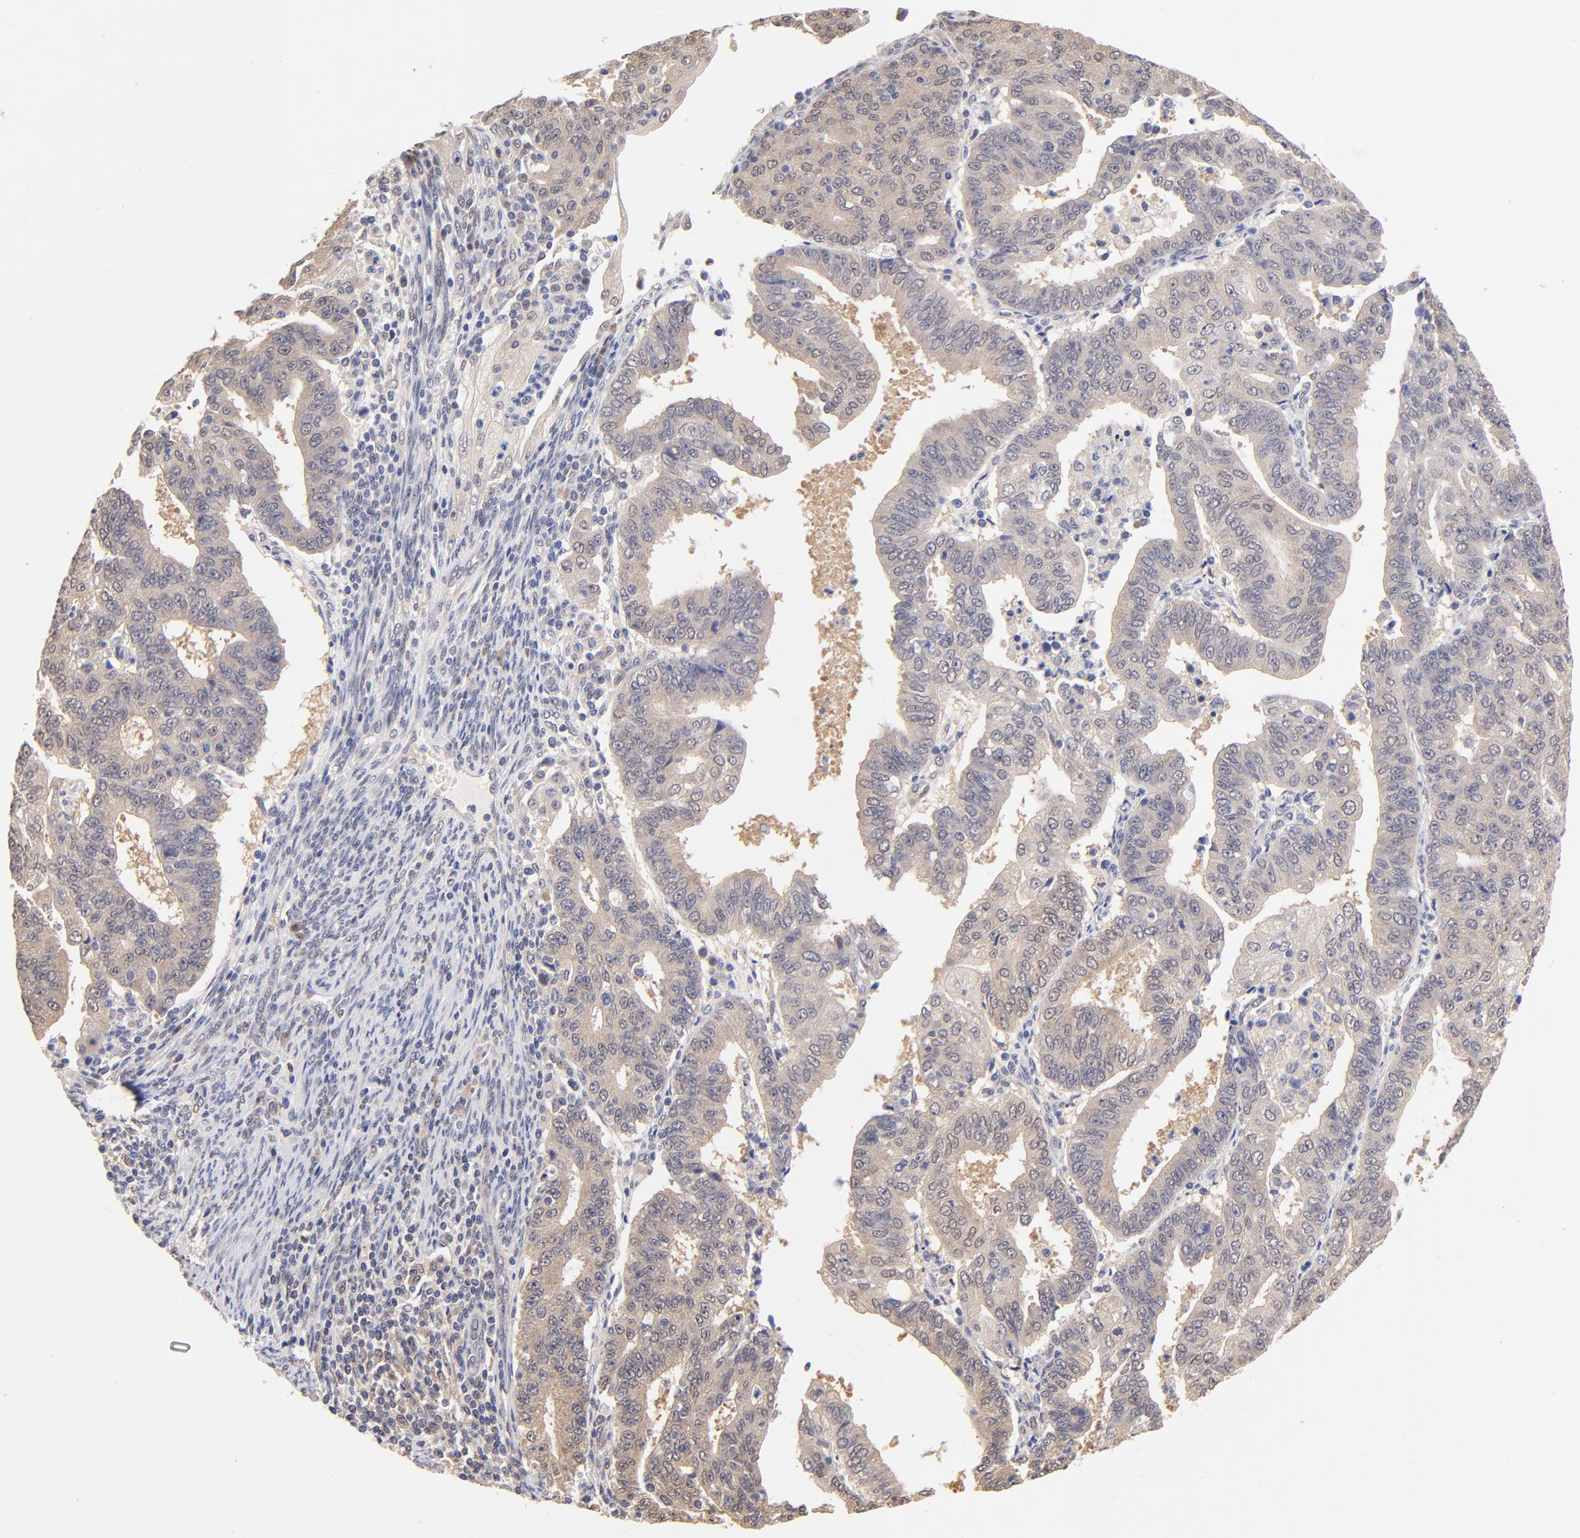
{"staining": {"intensity": "moderate", "quantity": ">75%", "location": "cytoplasmic/membranous"}, "tissue": "endometrial cancer", "cell_type": "Tumor cells", "image_type": "cancer", "snomed": [{"axis": "morphology", "description": "Adenocarcinoma, NOS"}, {"axis": "topography", "description": "Endometrium"}], "caption": "Immunohistochemical staining of endometrial cancer exhibits moderate cytoplasmic/membranous protein positivity in about >75% of tumor cells. (DAB IHC with brightfield microscopy, high magnification).", "gene": "TXNL1", "patient": {"sex": "female", "age": 56}}